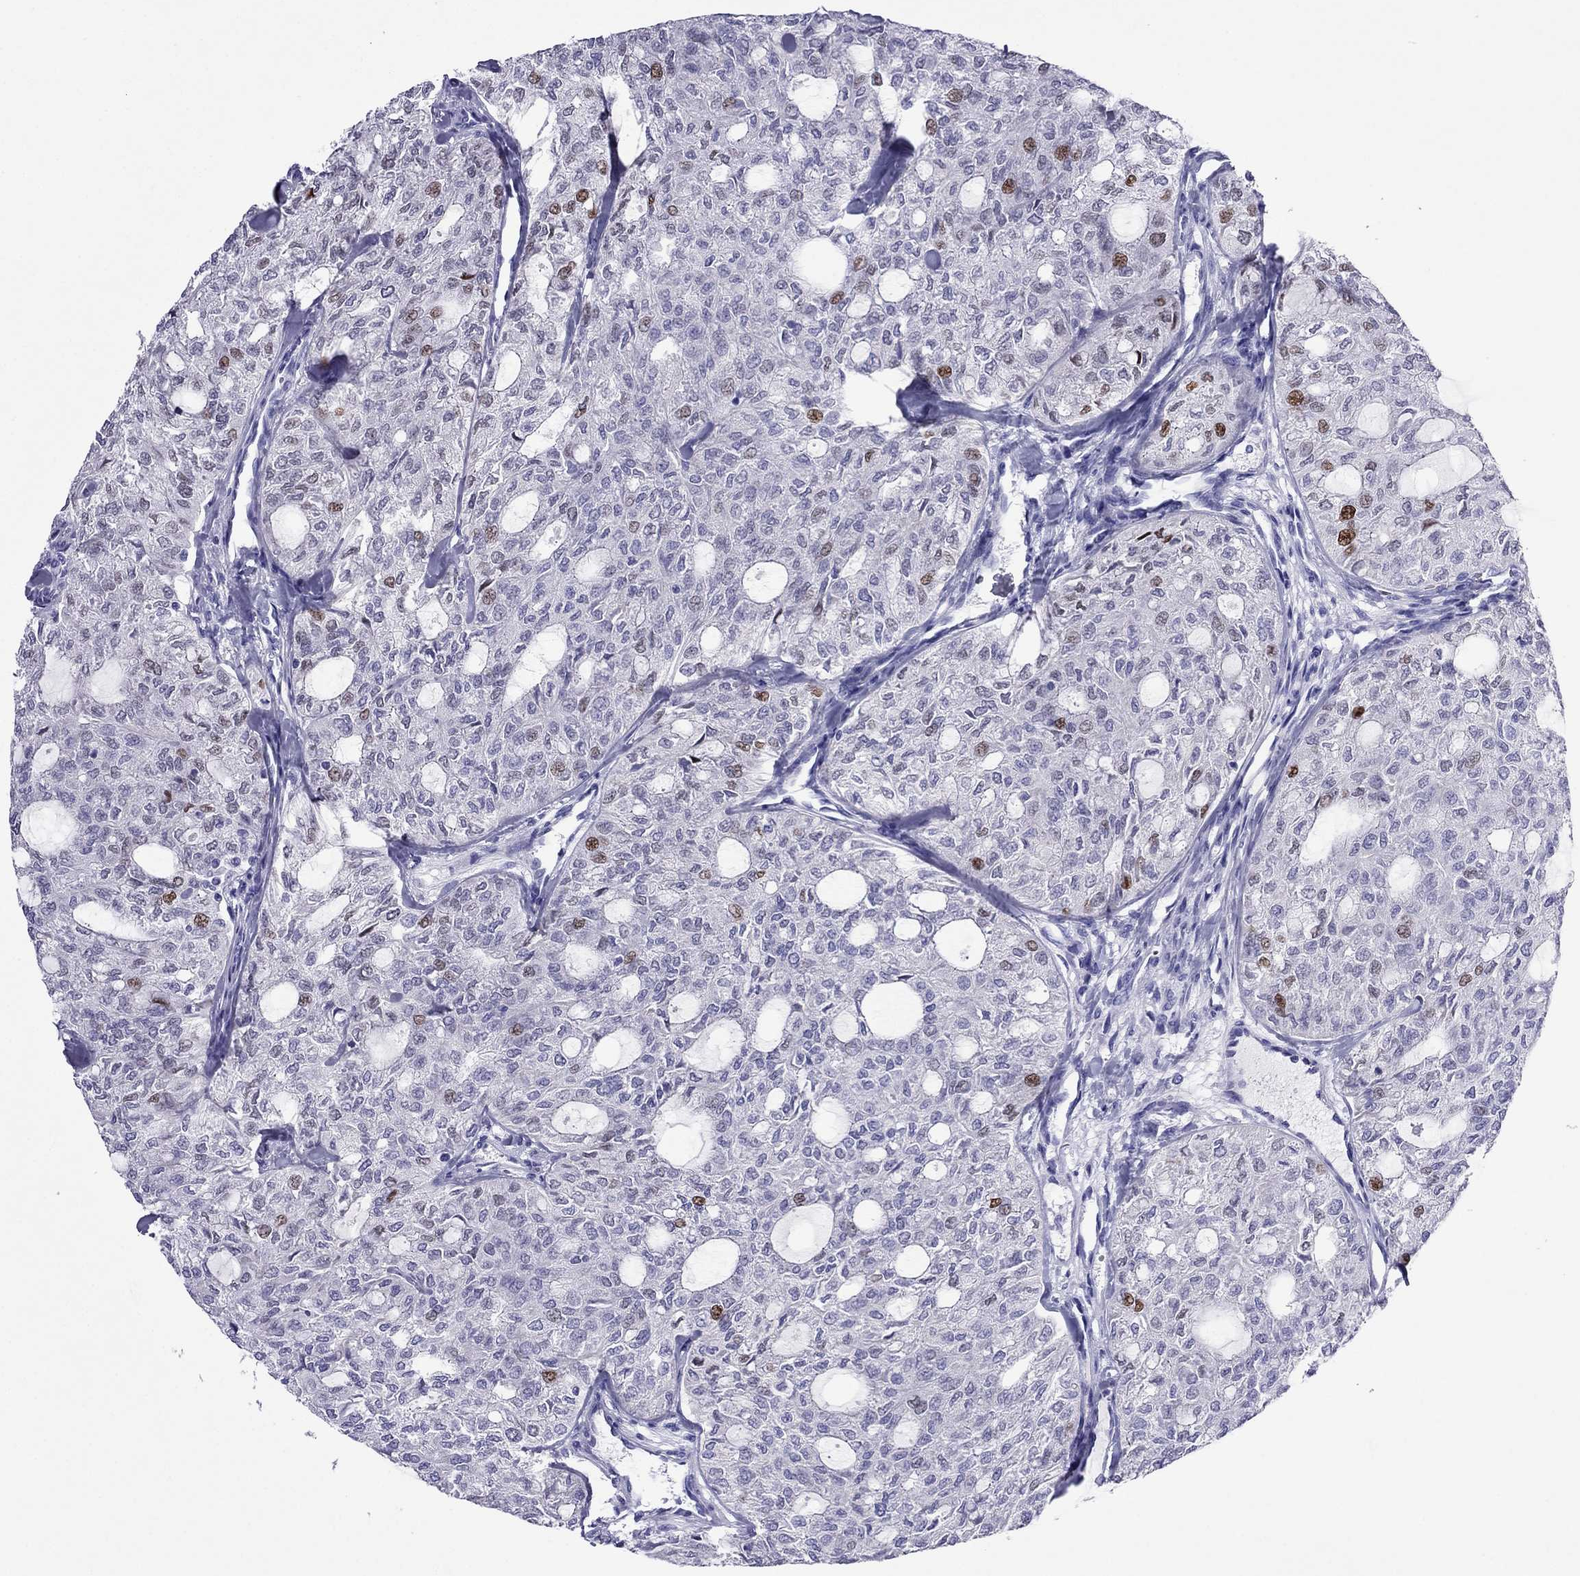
{"staining": {"intensity": "negative", "quantity": "none", "location": "none"}, "tissue": "thyroid cancer", "cell_type": "Tumor cells", "image_type": "cancer", "snomed": [{"axis": "morphology", "description": "Follicular adenoma carcinoma, NOS"}, {"axis": "topography", "description": "Thyroid gland"}], "caption": "This is a photomicrograph of immunohistochemistry (IHC) staining of thyroid cancer, which shows no positivity in tumor cells.", "gene": "PCDHA6", "patient": {"sex": "male", "age": 75}}